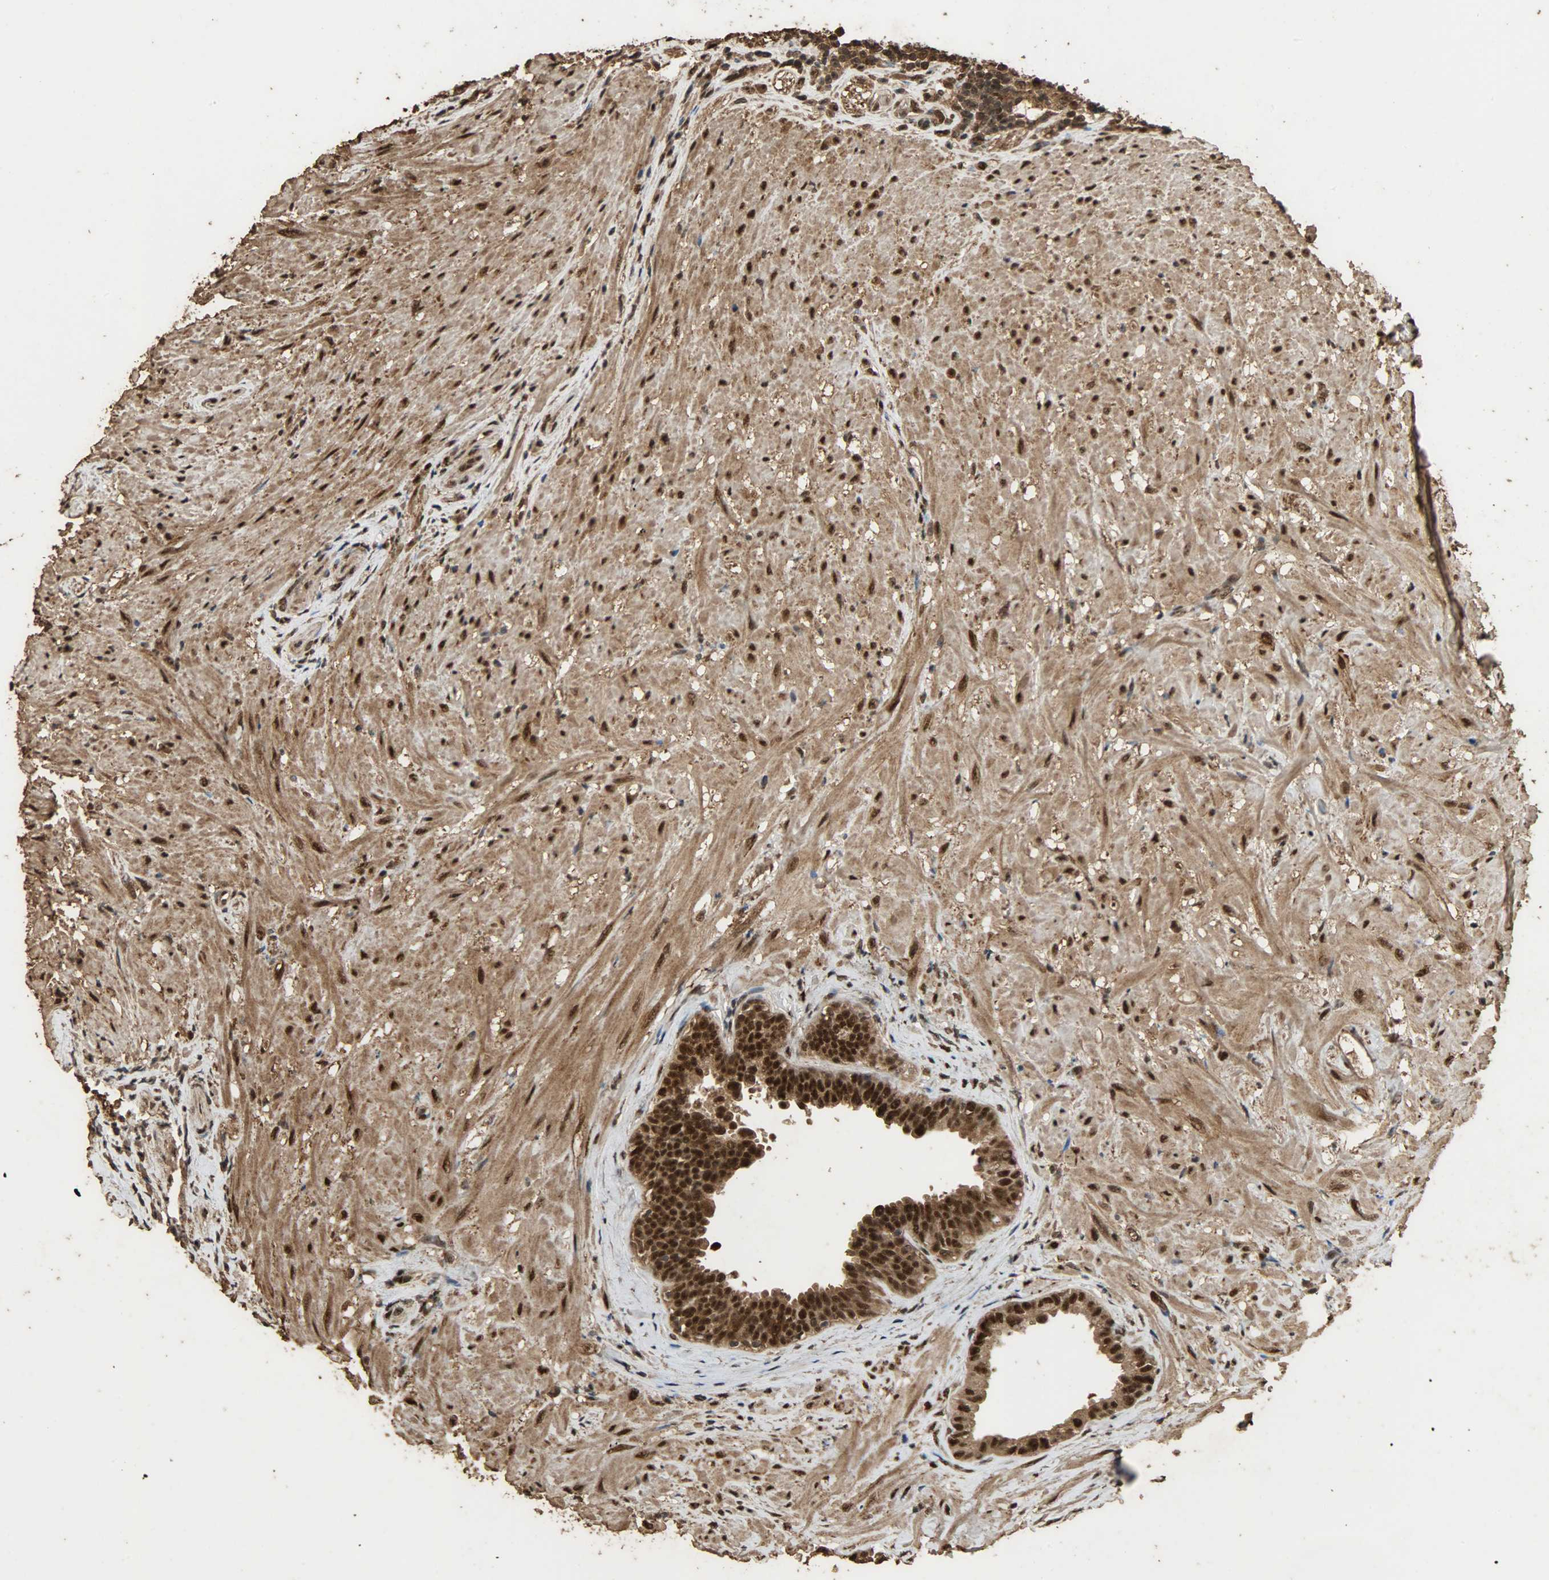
{"staining": {"intensity": "strong", "quantity": ">75%", "location": "cytoplasmic/membranous,nuclear"}, "tissue": "seminal vesicle", "cell_type": "Glandular cells", "image_type": "normal", "snomed": [{"axis": "morphology", "description": "Normal tissue, NOS"}, {"axis": "topography", "description": "Seminal veicle"}], "caption": "The immunohistochemical stain shows strong cytoplasmic/membranous,nuclear staining in glandular cells of normal seminal vesicle. The staining was performed using DAB to visualize the protein expression in brown, while the nuclei were stained in blue with hematoxylin (Magnification: 20x).", "gene": "CCNT2", "patient": {"sex": "male", "age": 61}}